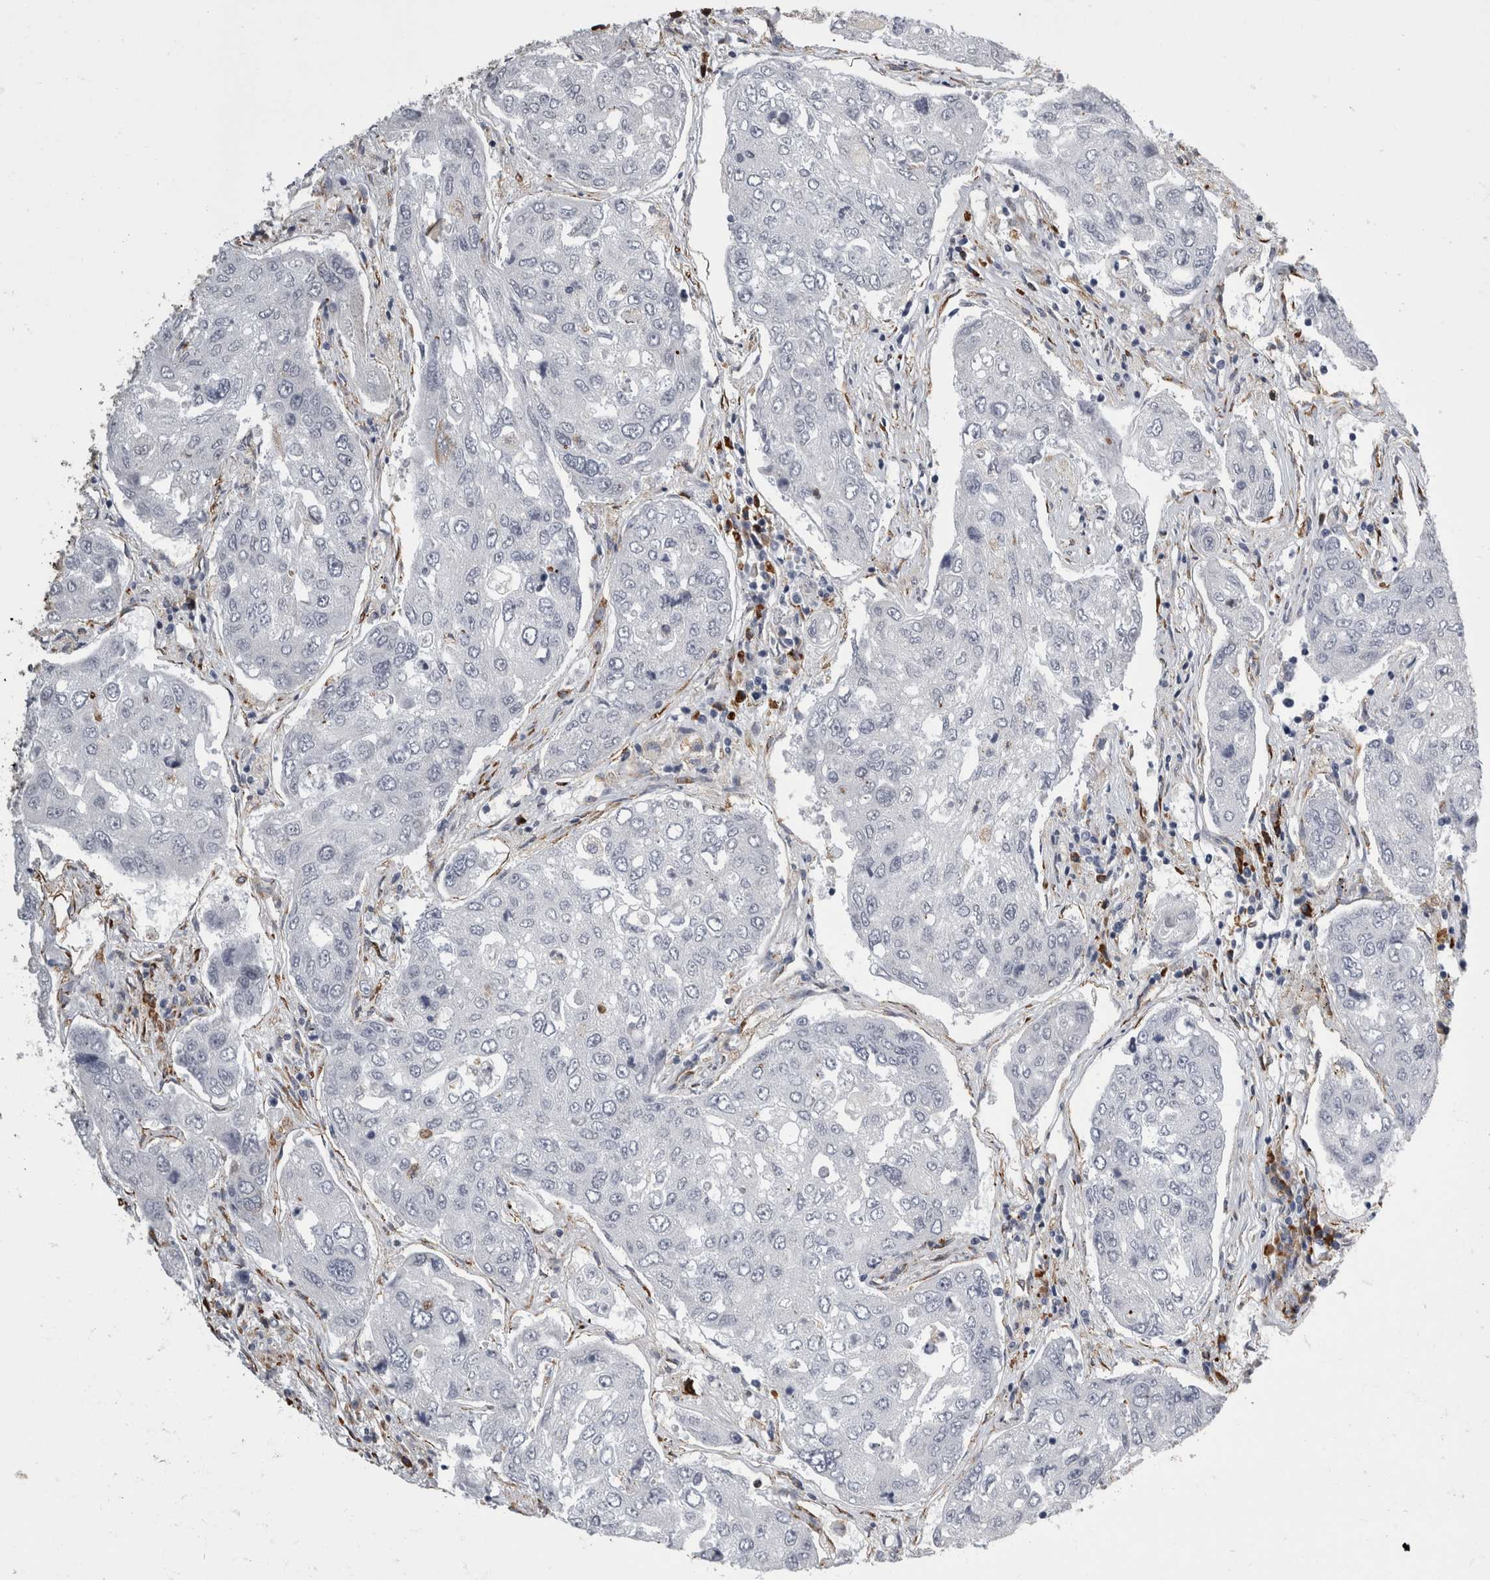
{"staining": {"intensity": "moderate", "quantity": "<25%", "location": "cytoplasmic/membranous"}, "tissue": "urothelial cancer", "cell_type": "Tumor cells", "image_type": "cancer", "snomed": [{"axis": "morphology", "description": "Urothelial carcinoma, High grade"}, {"axis": "topography", "description": "Lymph node"}, {"axis": "topography", "description": "Urinary bladder"}], "caption": "DAB immunohistochemical staining of urothelial cancer shows moderate cytoplasmic/membranous protein positivity in approximately <25% of tumor cells. (brown staining indicates protein expression, while blue staining denotes nuclei).", "gene": "FHIP2B", "patient": {"sex": "male", "age": 51}}